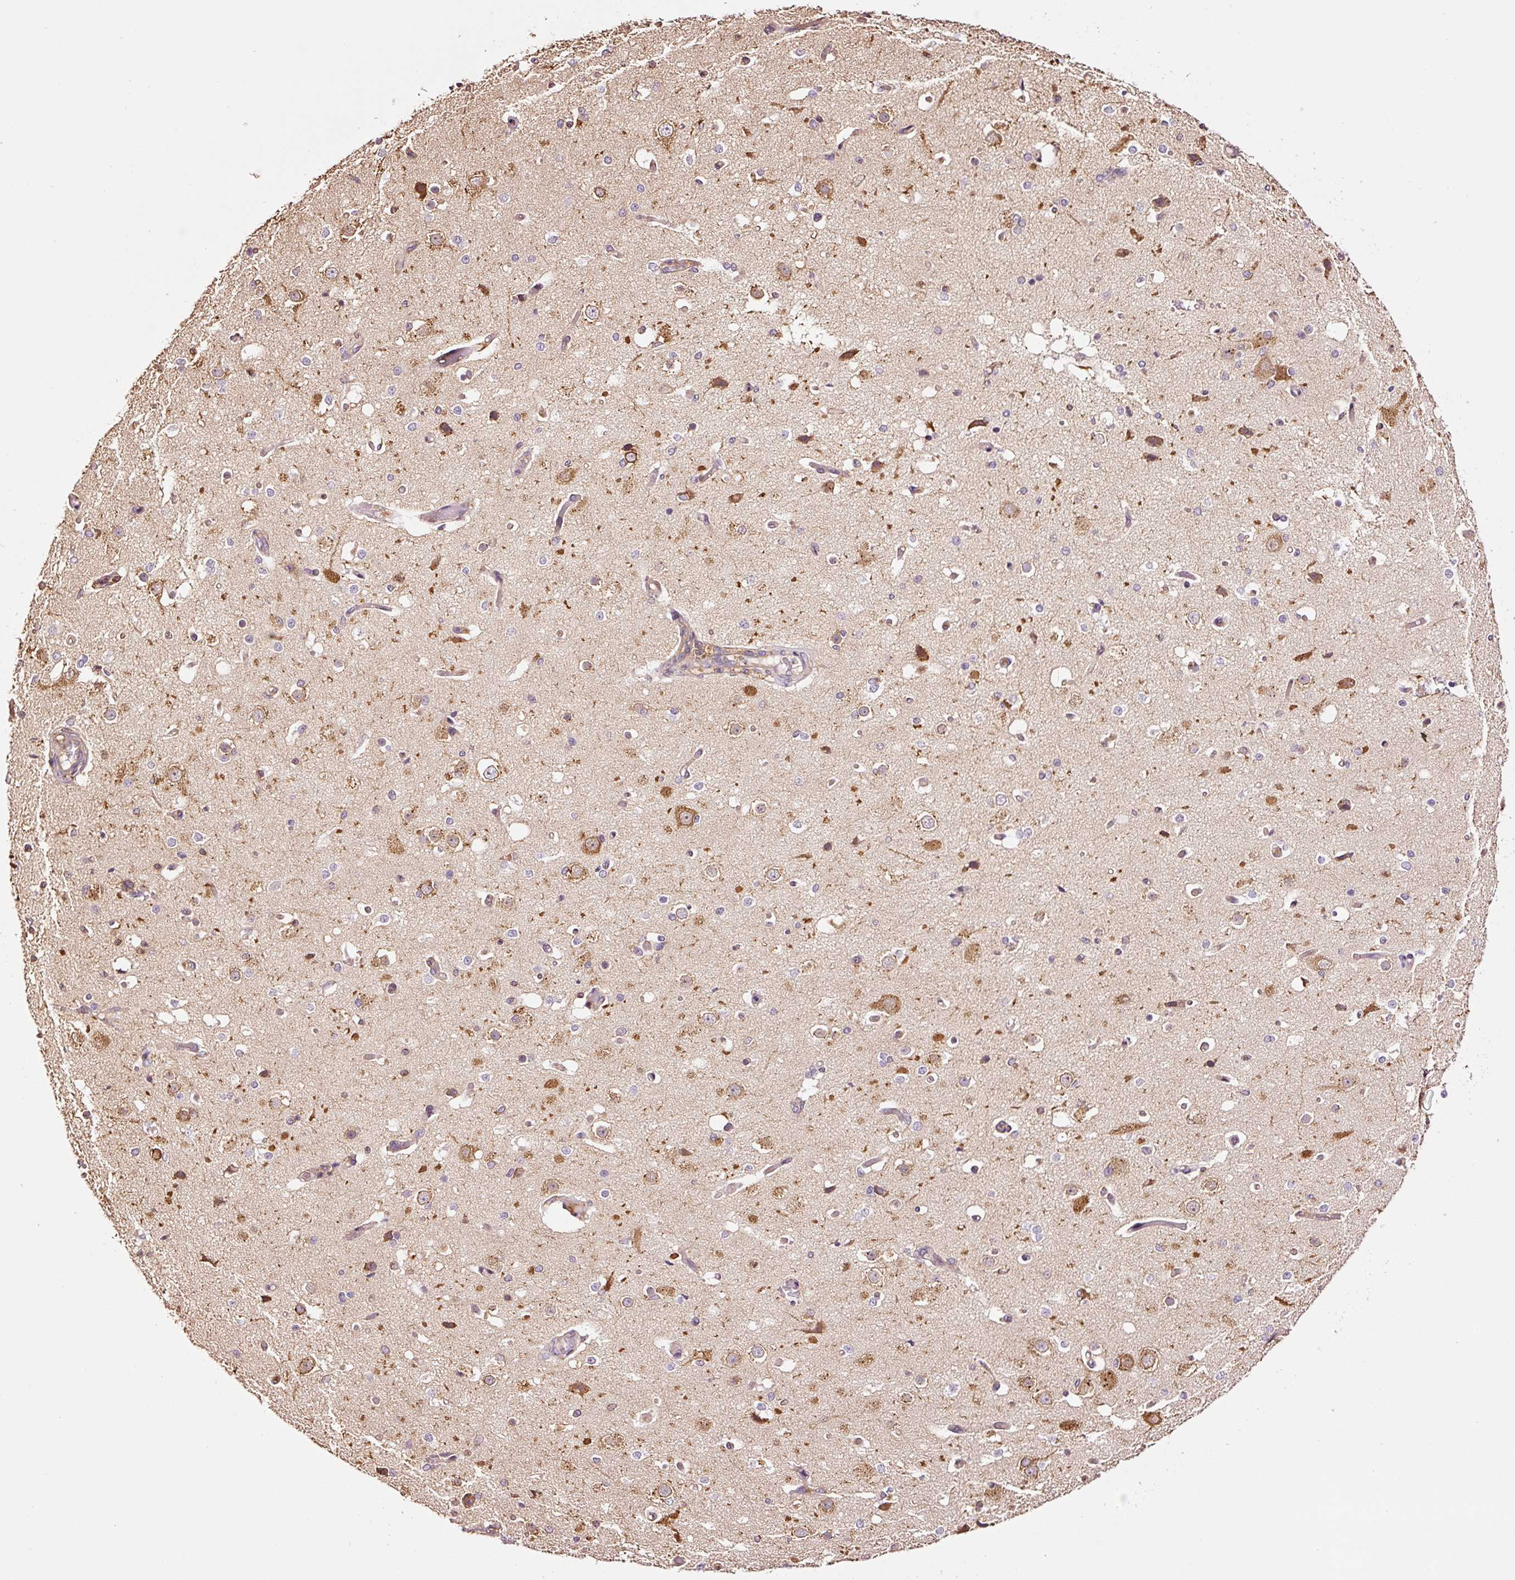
{"staining": {"intensity": "weak", "quantity": ">75%", "location": "cytoplasmic/membranous"}, "tissue": "cerebral cortex", "cell_type": "Endothelial cells", "image_type": "normal", "snomed": [{"axis": "morphology", "description": "Normal tissue, NOS"}, {"axis": "morphology", "description": "Inflammation, NOS"}, {"axis": "topography", "description": "Cerebral cortex"}], "caption": "Protein expression analysis of unremarkable cerebral cortex displays weak cytoplasmic/membranous positivity in approximately >75% of endothelial cells. (DAB (3,3'-diaminobenzidine) IHC with brightfield microscopy, high magnification).", "gene": "METAP1", "patient": {"sex": "male", "age": 6}}